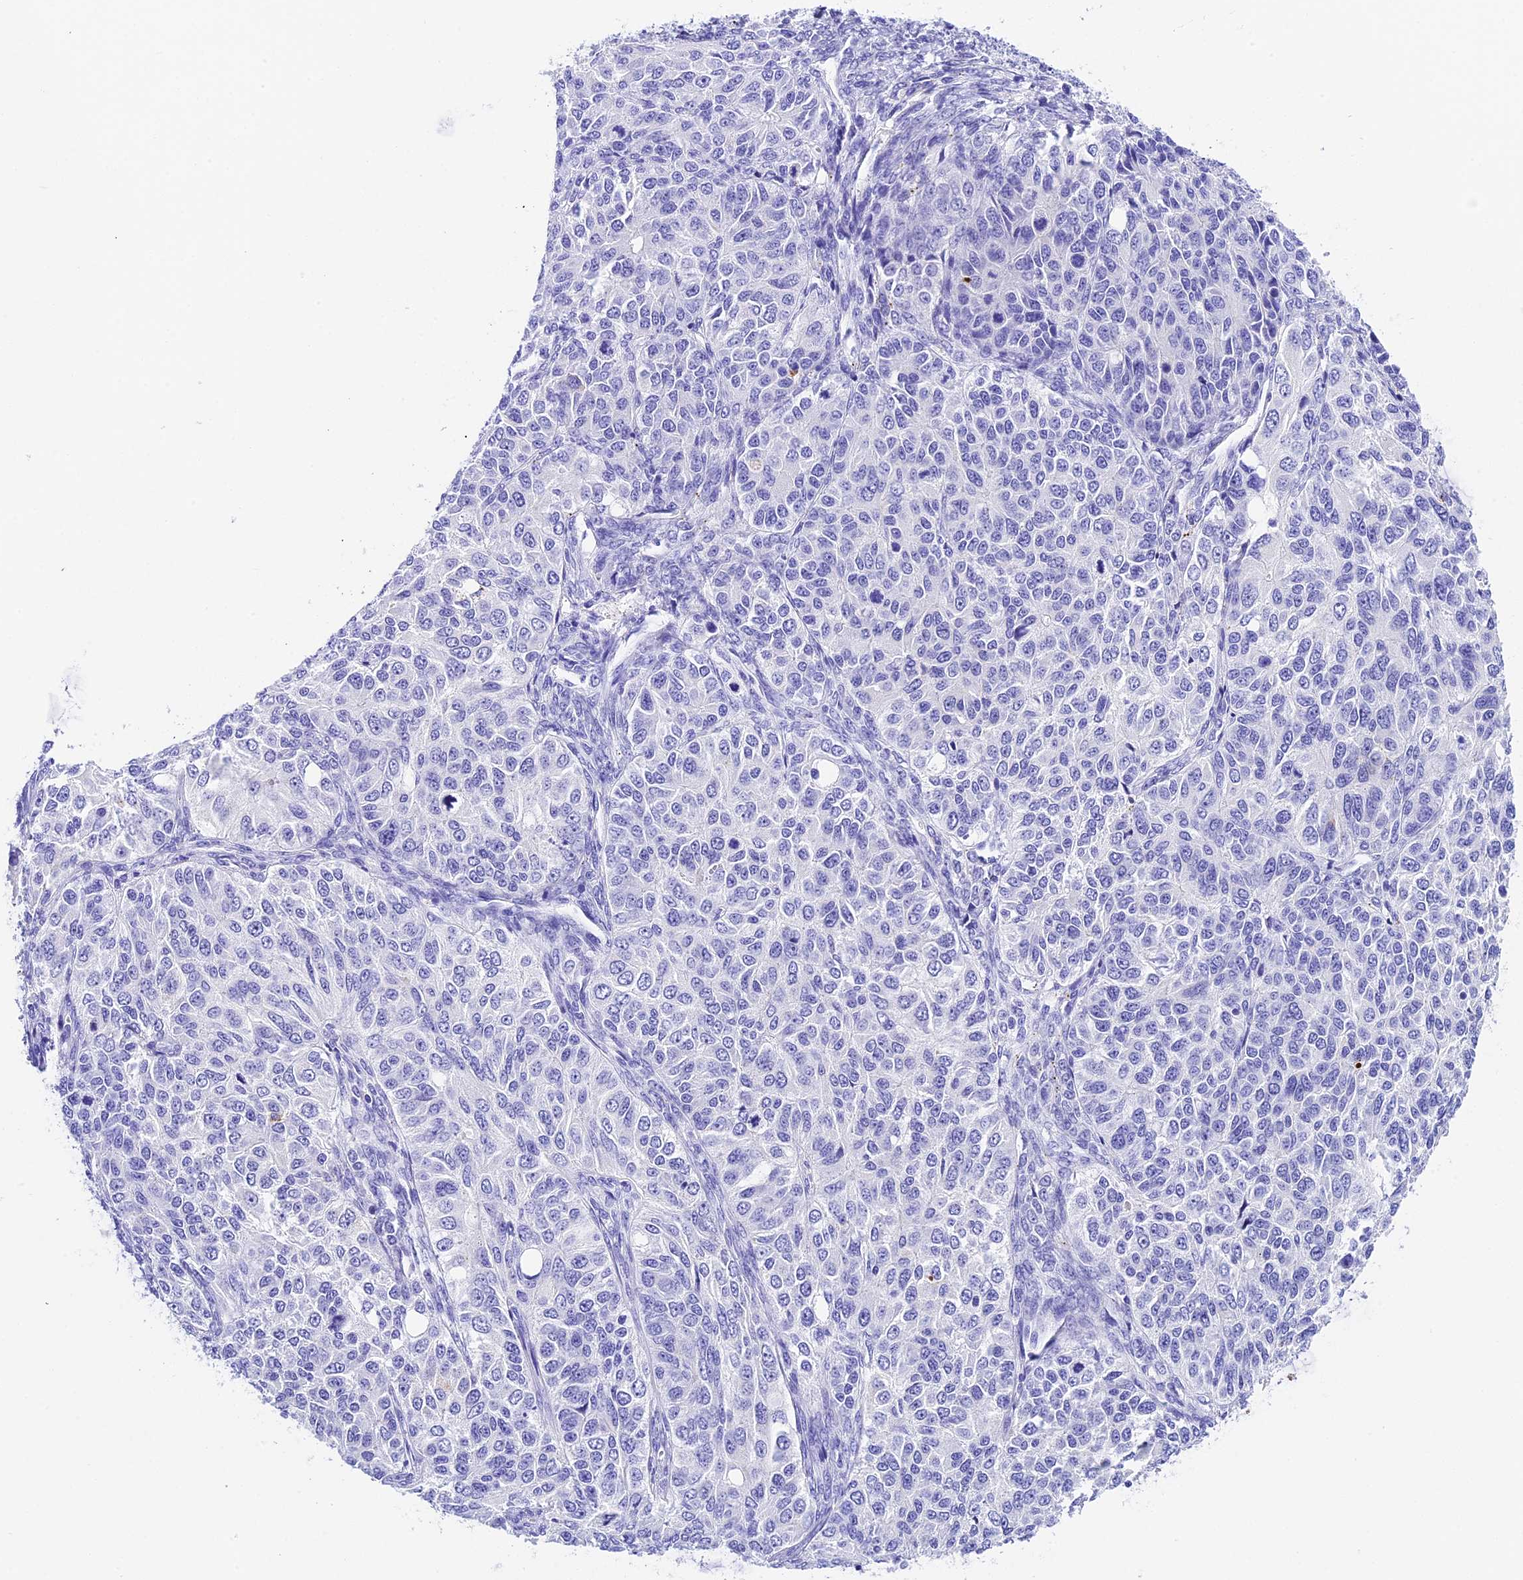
{"staining": {"intensity": "negative", "quantity": "none", "location": "none"}, "tissue": "ovarian cancer", "cell_type": "Tumor cells", "image_type": "cancer", "snomed": [{"axis": "morphology", "description": "Carcinoma, endometroid"}, {"axis": "topography", "description": "Ovary"}], "caption": "This is an immunohistochemistry (IHC) micrograph of human ovarian cancer. There is no positivity in tumor cells.", "gene": "PSG11", "patient": {"sex": "female", "age": 51}}